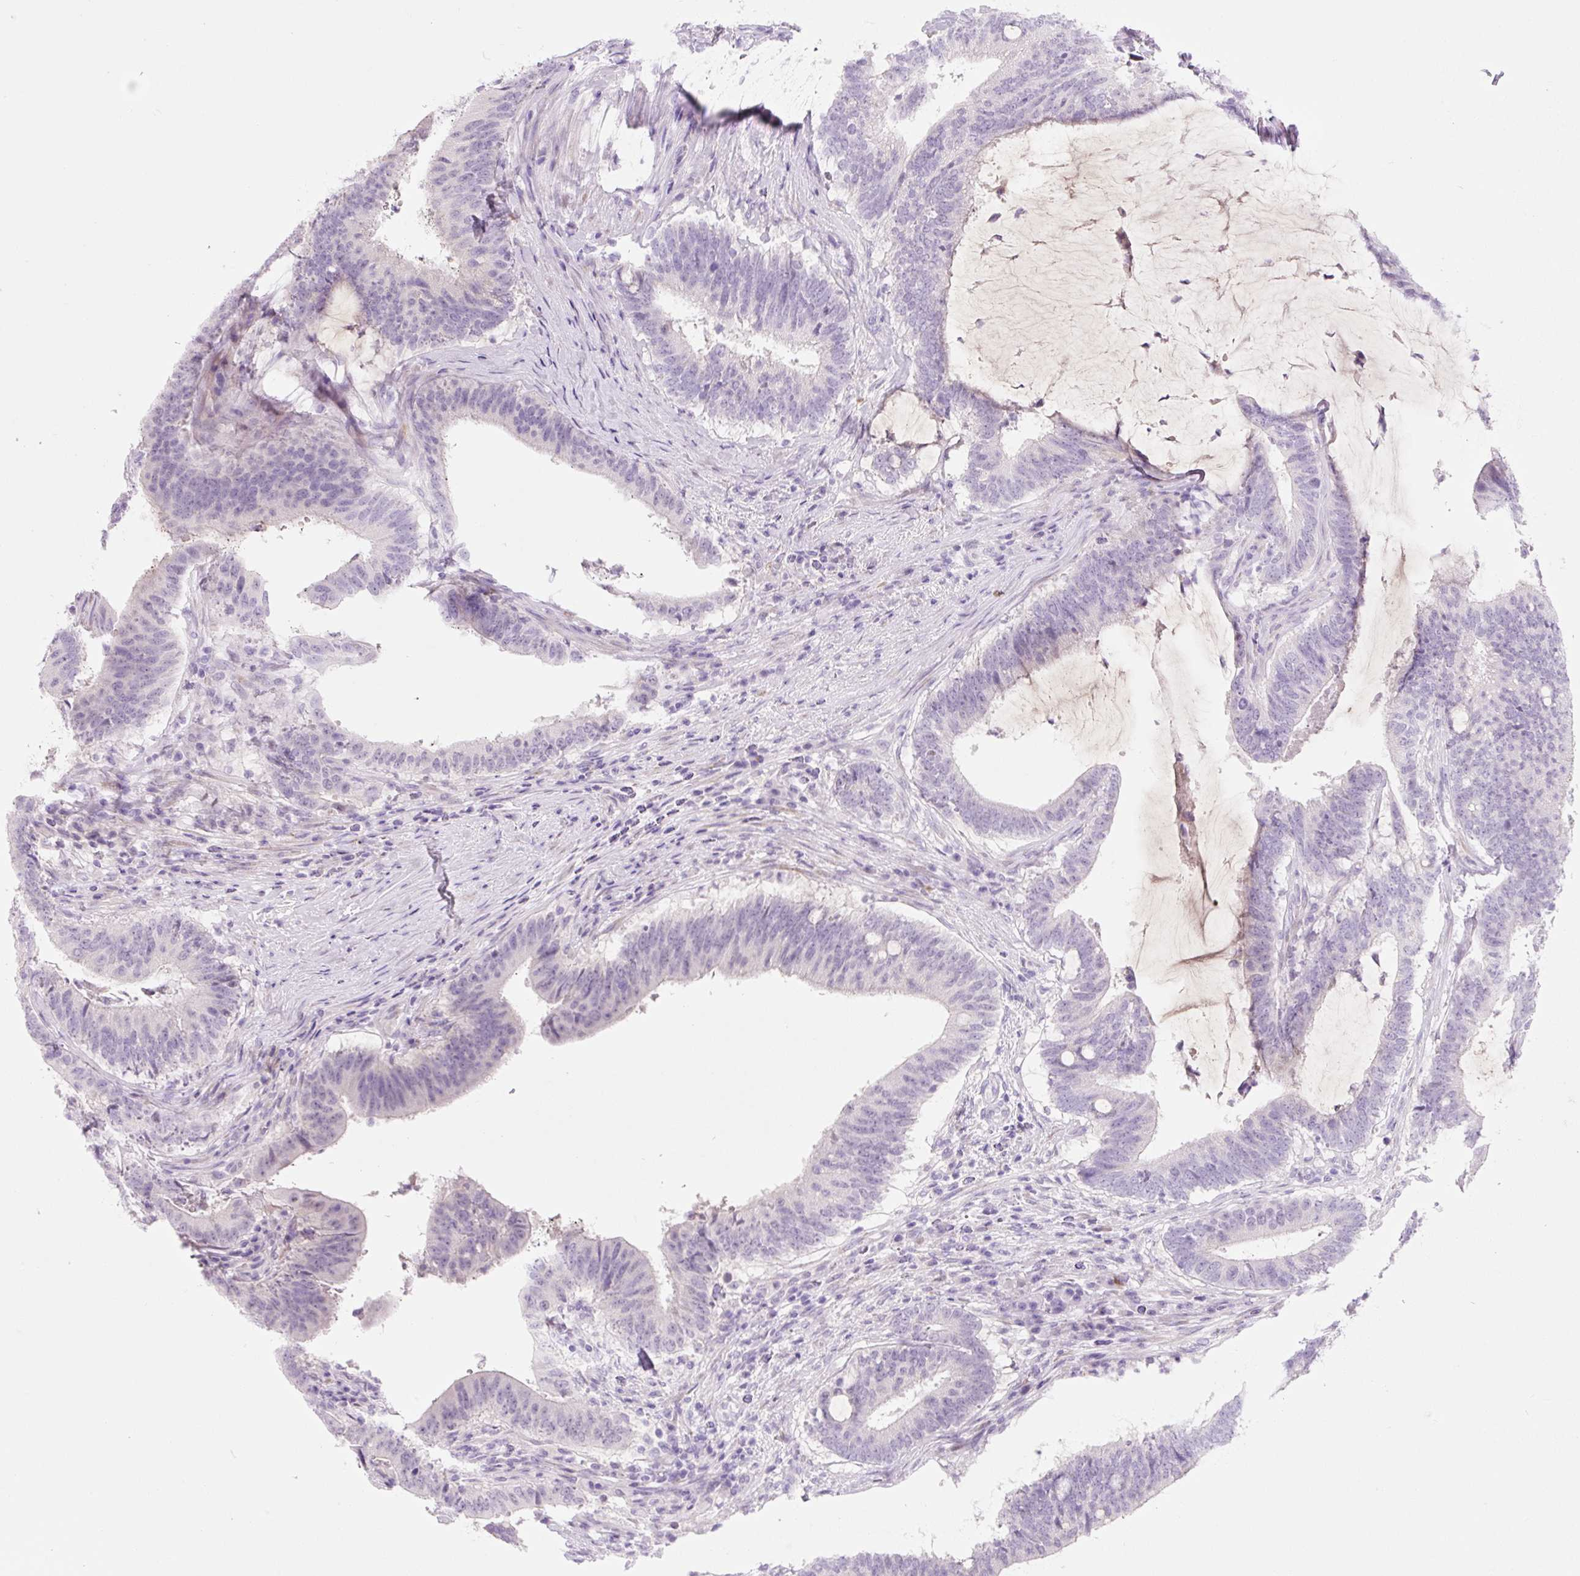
{"staining": {"intensity": "negative", "quantity": "none", "location": "none"}, "tissue": "colorectal cancer", "cell_type": "Tumor cells", "image_type": "cancer", "snomed": [{"axis": "morphology", "description": "Adenocarcinoma, NOS"}, {"axis": "topography", "description": "Colon"}], "caption": "A high-resolution image shows immunohistochemistry (IHC) staining of colorectal adenocarcinoma, which reveals no significant expression in tumor cells.", "gene": "ZNF121", "patient": {"sex": "female", "age": 43}}